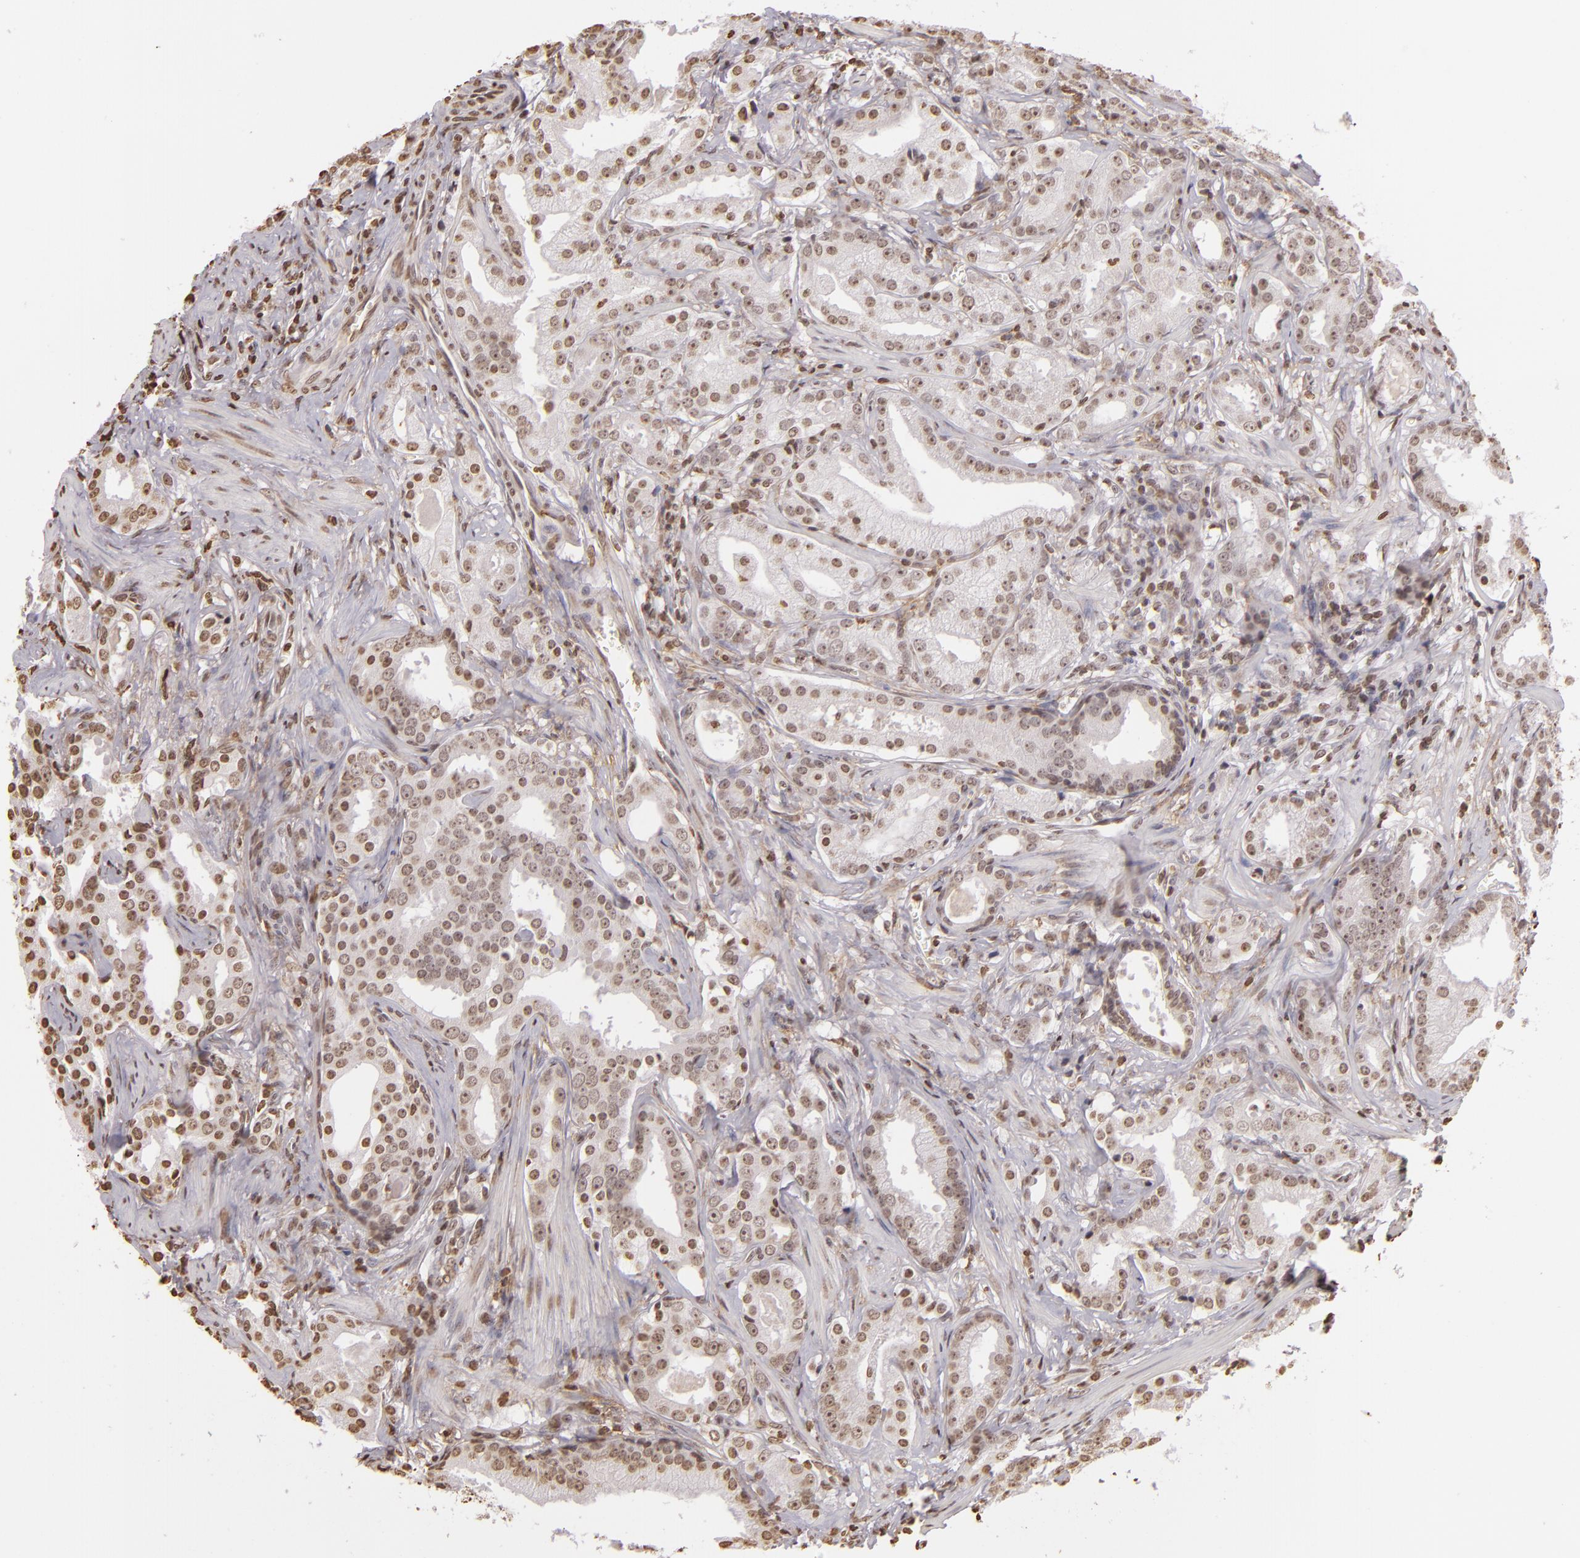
{"staining": {"intensity": "moderate", "quantity": ">75%", "location": "nuclear"}, "tissue": "prostate cancer", "cell_type": "Tumor cells", "image_type": "cancer", "snomed": [{"axis": "morphology", "description": "Adenocarcinoma, Low grade"}, {"axis": "topography", "description": "Prostate"}], "caption": "Protein positivity by IHC shows moderate nuclear expression in about >75% of tumor cells in prostate low-grade adenocarcinoma.", "gene": "THRB", "patient": {"sex": "male", "age": 59}}